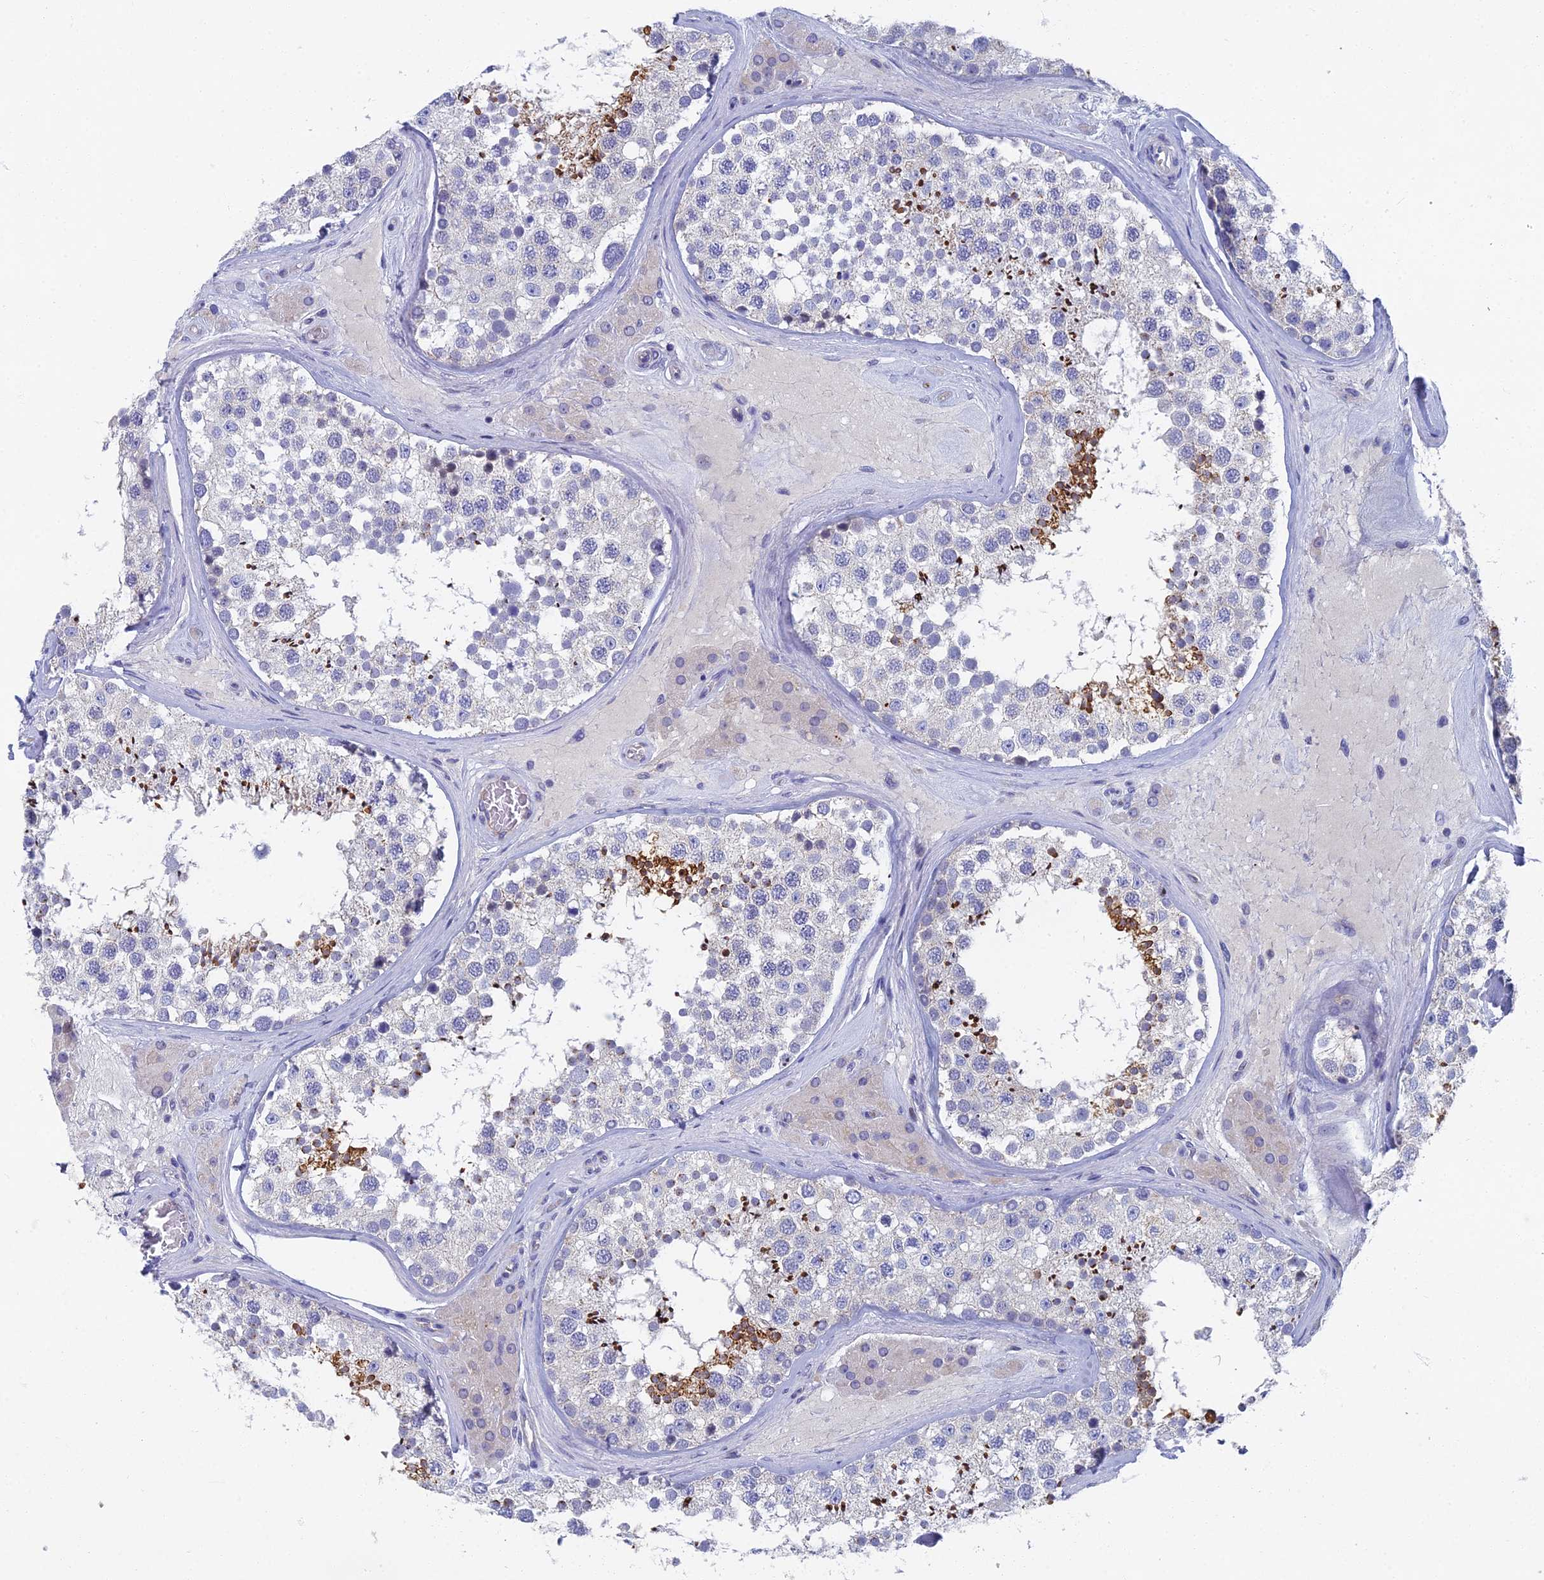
{"staining": {"intensity": "strong", "quantity": "<25%", "location": "cytoplasmic/membranous"}, "tissue": "testis", "cell_type": "Cells in seminiferous ducts", "image_type": "normal", "snomed": [{"axis": "morphology", "description": "Normal tissue, NOS"}, {"axis": "topography", "description": "Testis"}], "caption": "Unremarkable testis exhibits strong cytoplasmic/membranous staining in approximately <25% of cells in seminiferous ducts, visualized by immunohistochemistry.", "gene": "SPIN4", "patient": {"sex": "male", "age": 46}}